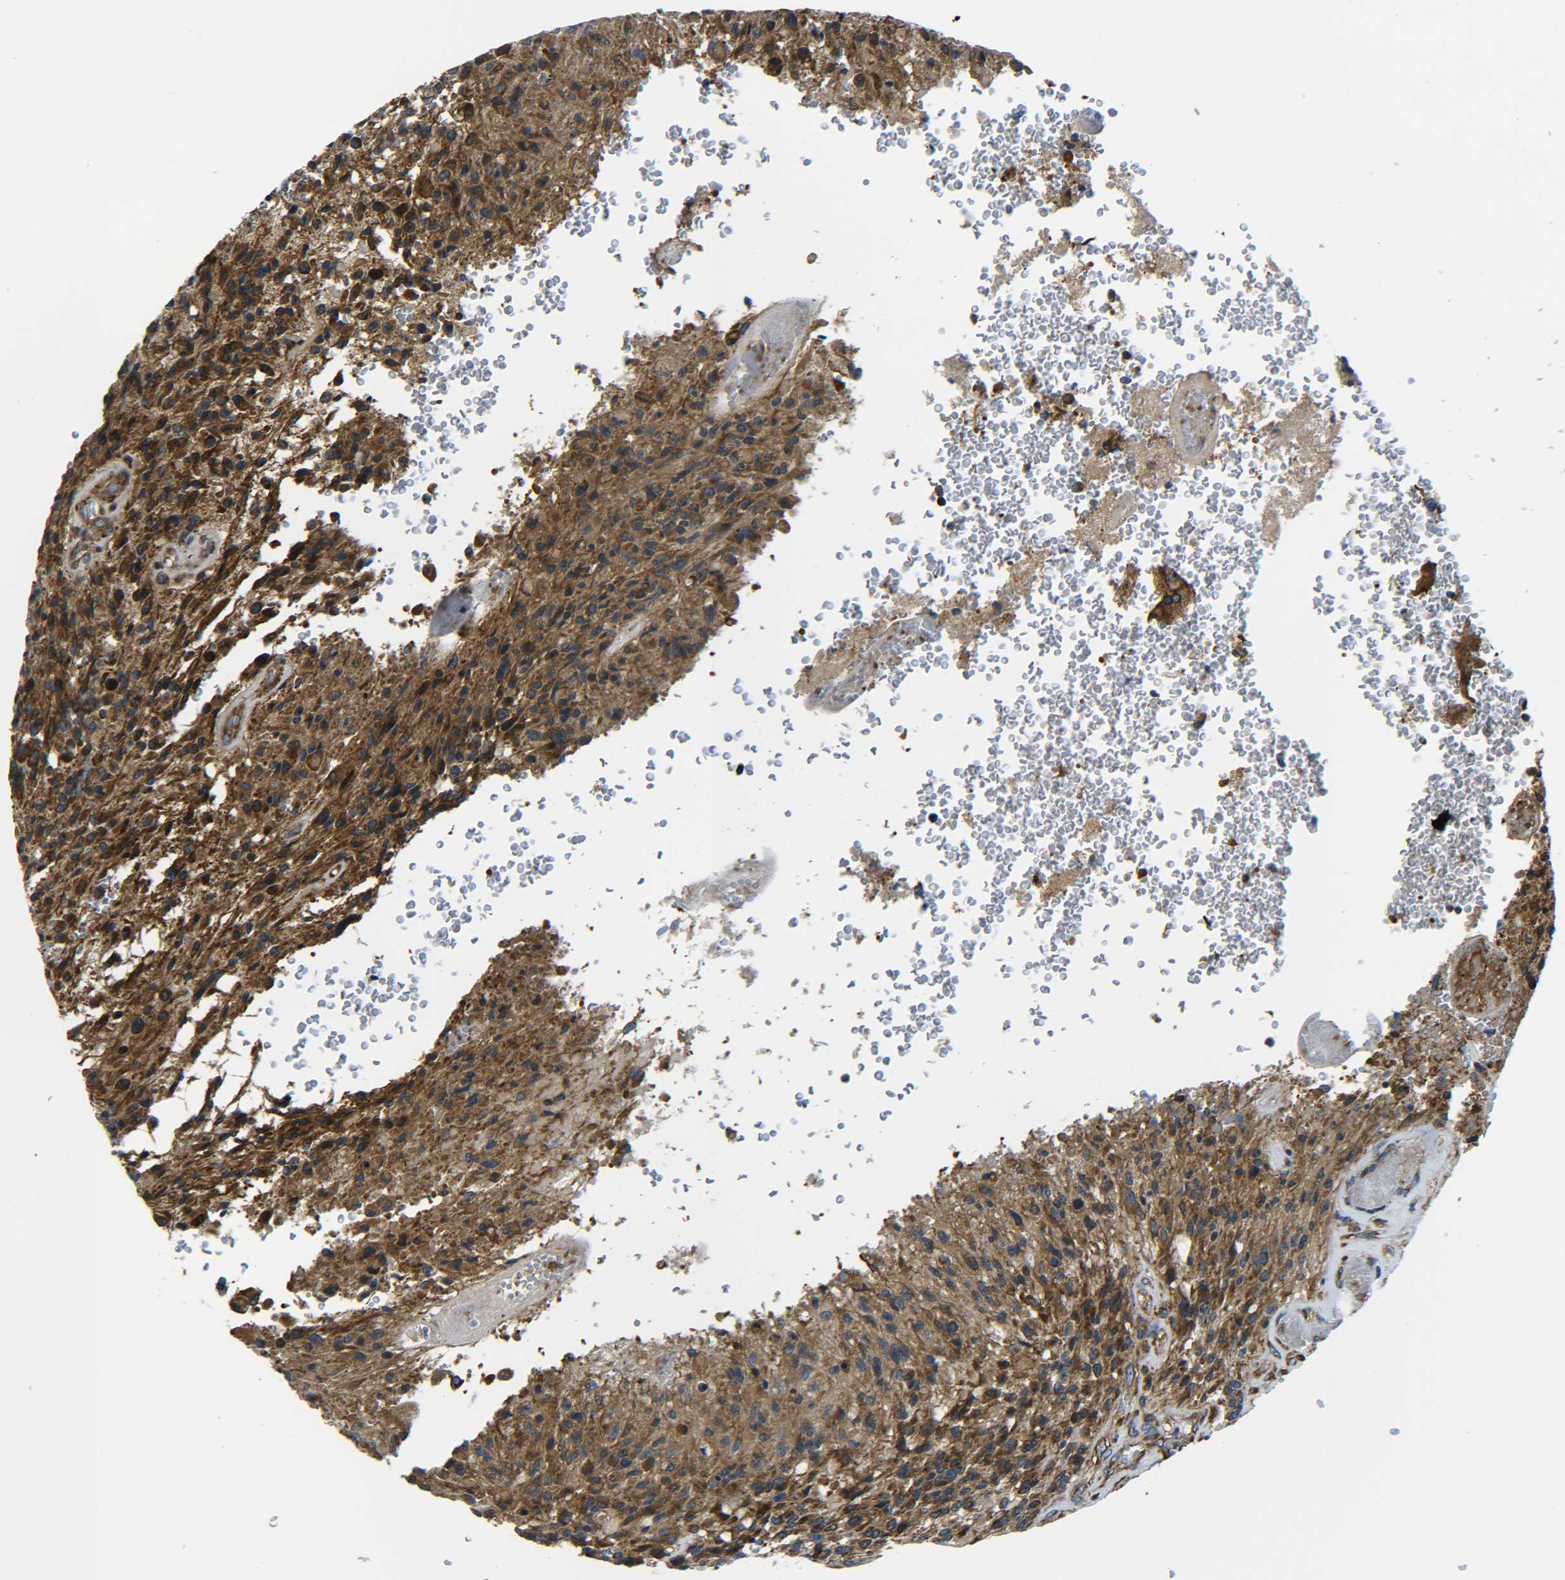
{"staining": {"intensity": "strong", "quantity": "25%-75%", "location": "cytoplasmic/membranous"}, "tissue": "glioma", "cell_type": "Tumor cells", "image_type": "cancer", "snomed": [{"axis": "morphology", "description": "Normal tissue, NOS"}, {"axis": "morphology", "description": "Glioma, malignant, High grade"}, {"axis": "topography", "description": "Cerebral cortex"}], "caption": "Immunohistochemical staining of malignant glioma (high-grade) reveals high levels of strong cytoplasmic/membranous staining in approximately 25%-75% of tumor cells.", "gene": "PREB", "patient": {"sex": "male", "age": 56}}